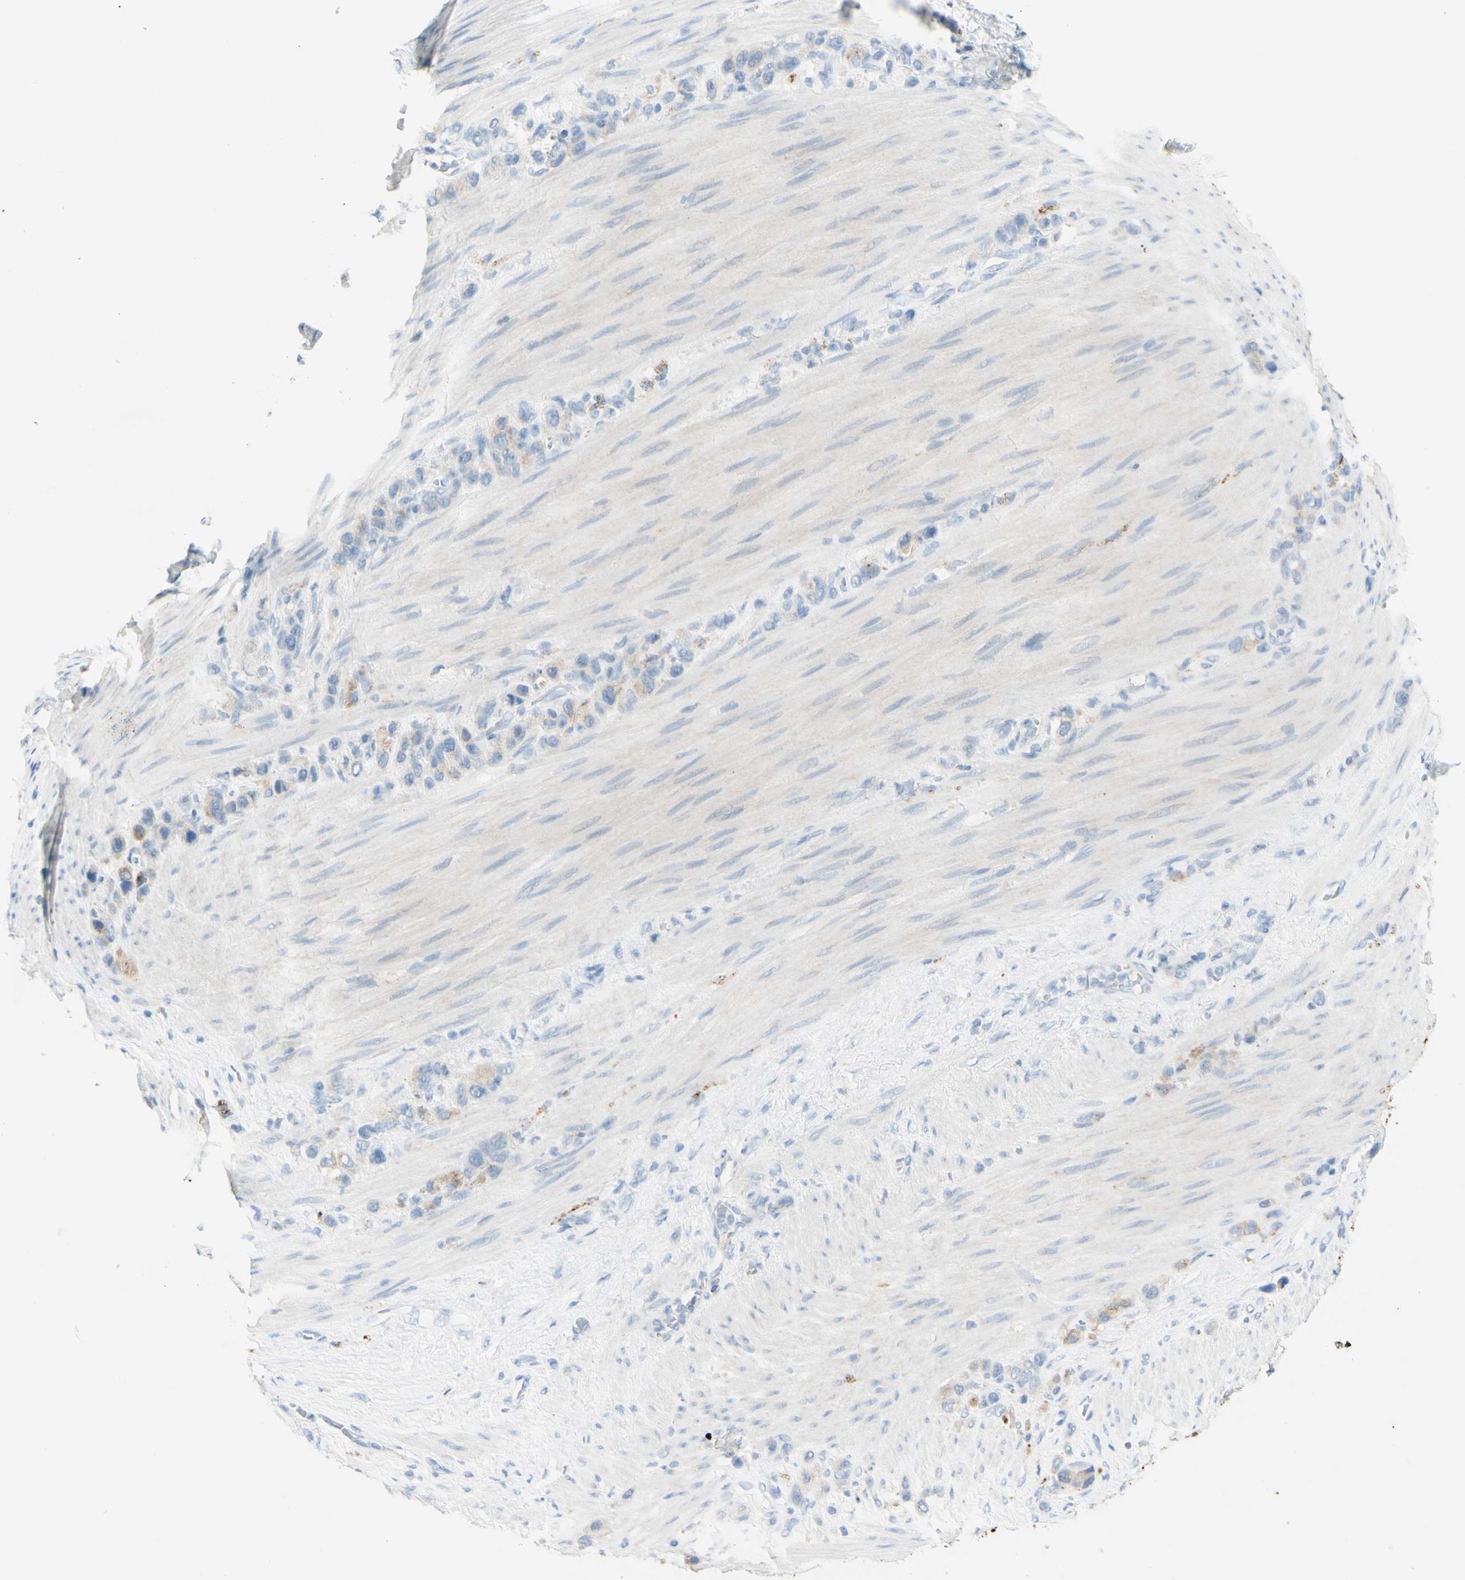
{"staining": {"intensity": "weak", "quantity": "<25%", "location": "cytoplasmic/membranous"}, "tissue": "stomach cancer", "cell_type": "Tumor cells", "image_type": "cancer", "snomed": [{"axis": "morphology", "description": "Adenocarcinoma, NOS"}, {"axis": "morphology", "description": "Adenocarcinoma, High grade"}, {"axis": "topography", "description": "Stomach, upper"}, {"axis": "topography", "description": "Stomach, lower"}], "caption": "Immunohistochemical staining of adenocarcinoma (stomach) displays no significant staining in tumor cells.", "gene": "TSPAN1", "patient": {"sex": "female", "age": 65}}